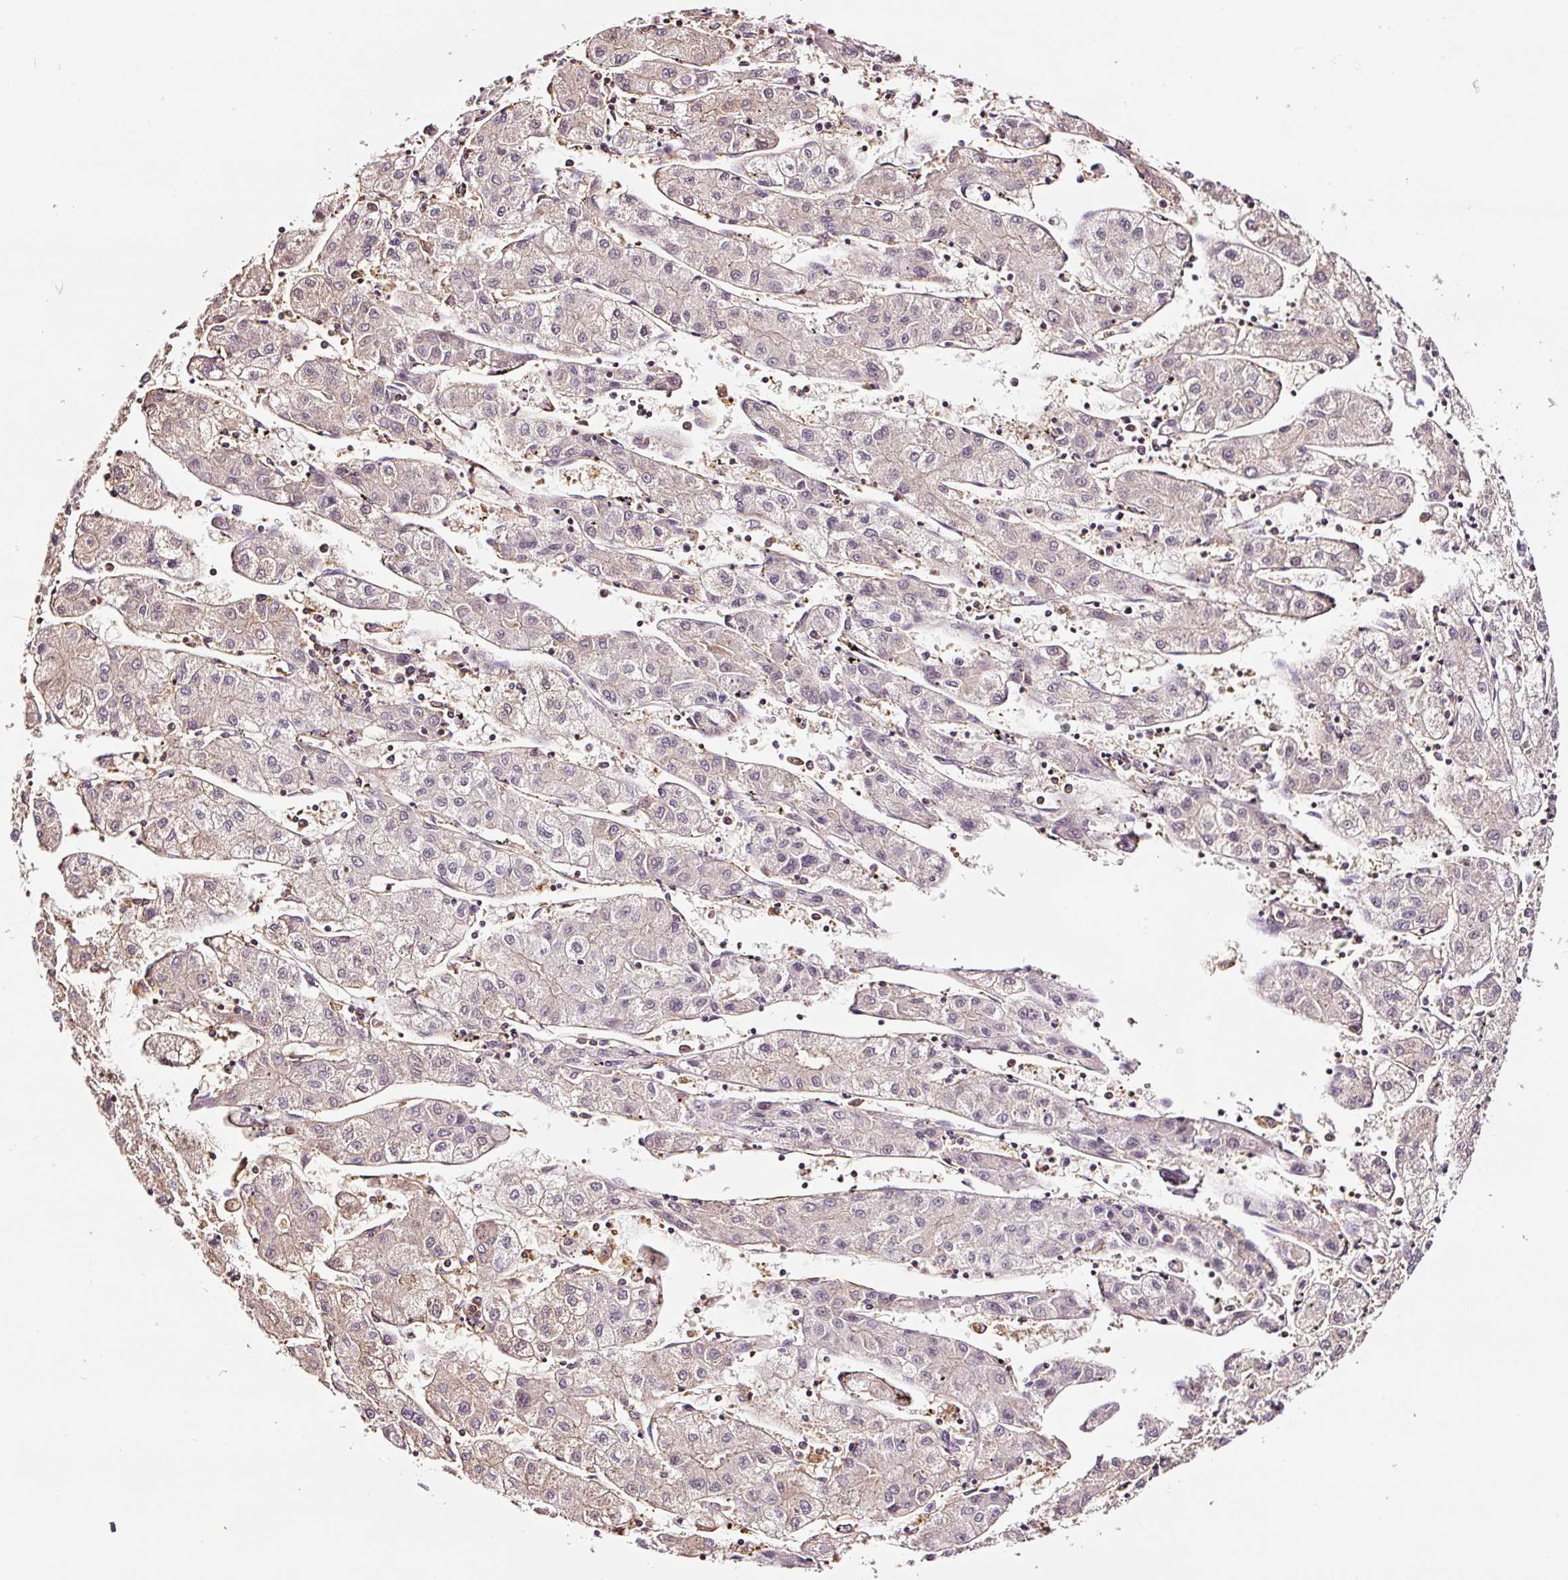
{"staining": {"intensity": "negative", "quantity": "none", "location": "none"}, "tissue": "liver cancer", "cell_type": "Tumor cells", "image_type": "cancer", "snomed": [{"axis": "morphology", "description": "Carcinoma, Hepatocellular, NOS"}, {"axis": "topography", "description": "Liver"}], "caption": "Histopathology image shows no protein expression in tumor cells of liver cancer tissue.", "gene": "METAP1", "patient": {"sex": "male", "age": 72}}